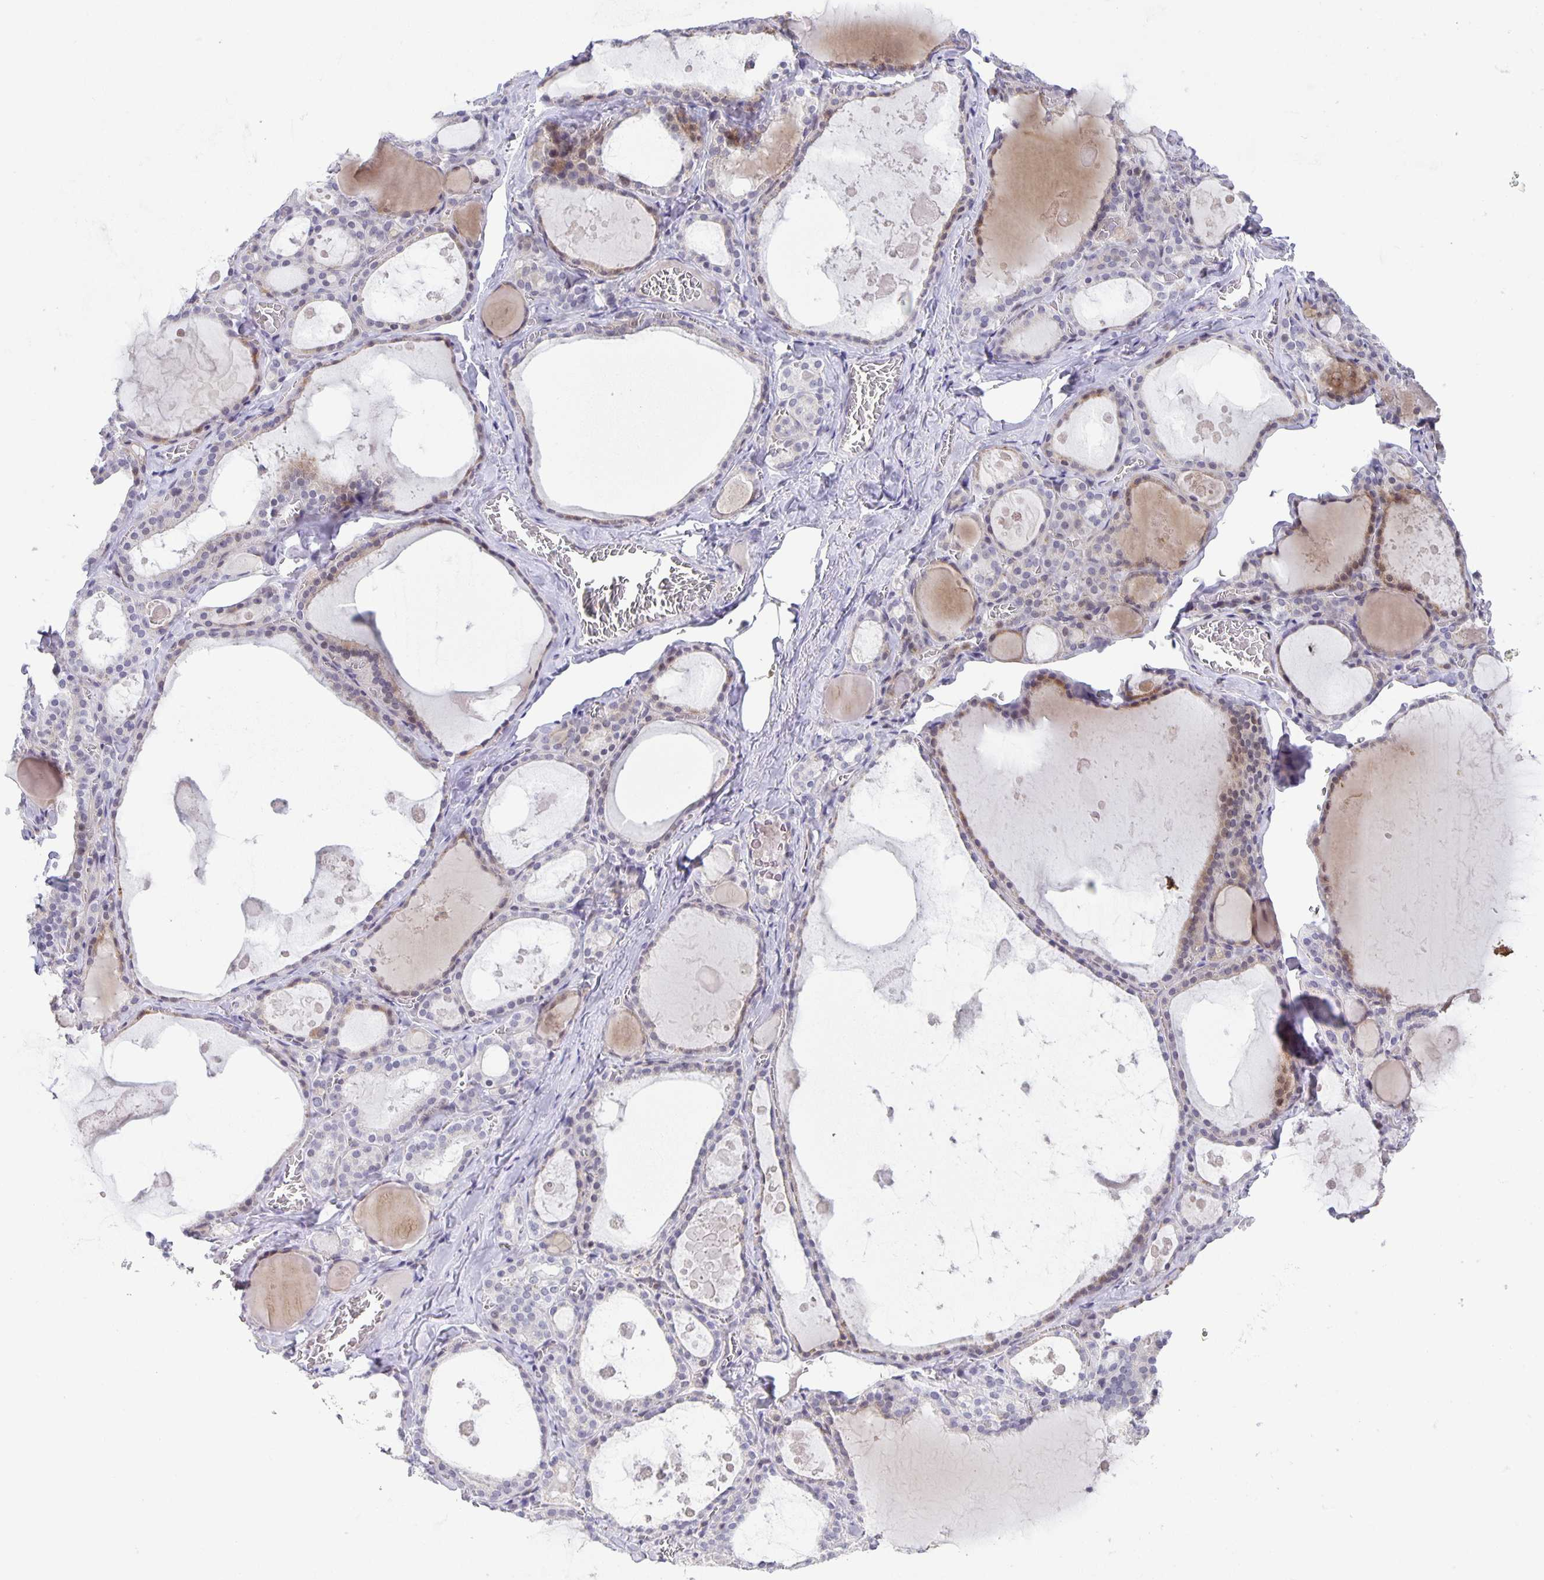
{"staining": {"intensity": "weak", "quantity": "<25%", "location": "cytoplasmic/membranous"}, "tissue": "thyroid gland", "cell_type": "Glandular cells", "image_type": "normal", "snomed": [{"axis": "morphology", "description": "Normal tissue, NOS"}, {"axis": "topography", "description": "Thyroid gland"}], "caption": "The IHC micrograph has no significant expression in glandular cells of thyroid gland. (DAB immunohistochemistry, high magnification).", "gene": "PHRF1", "patient": {"sex": "male", "age": 56}}